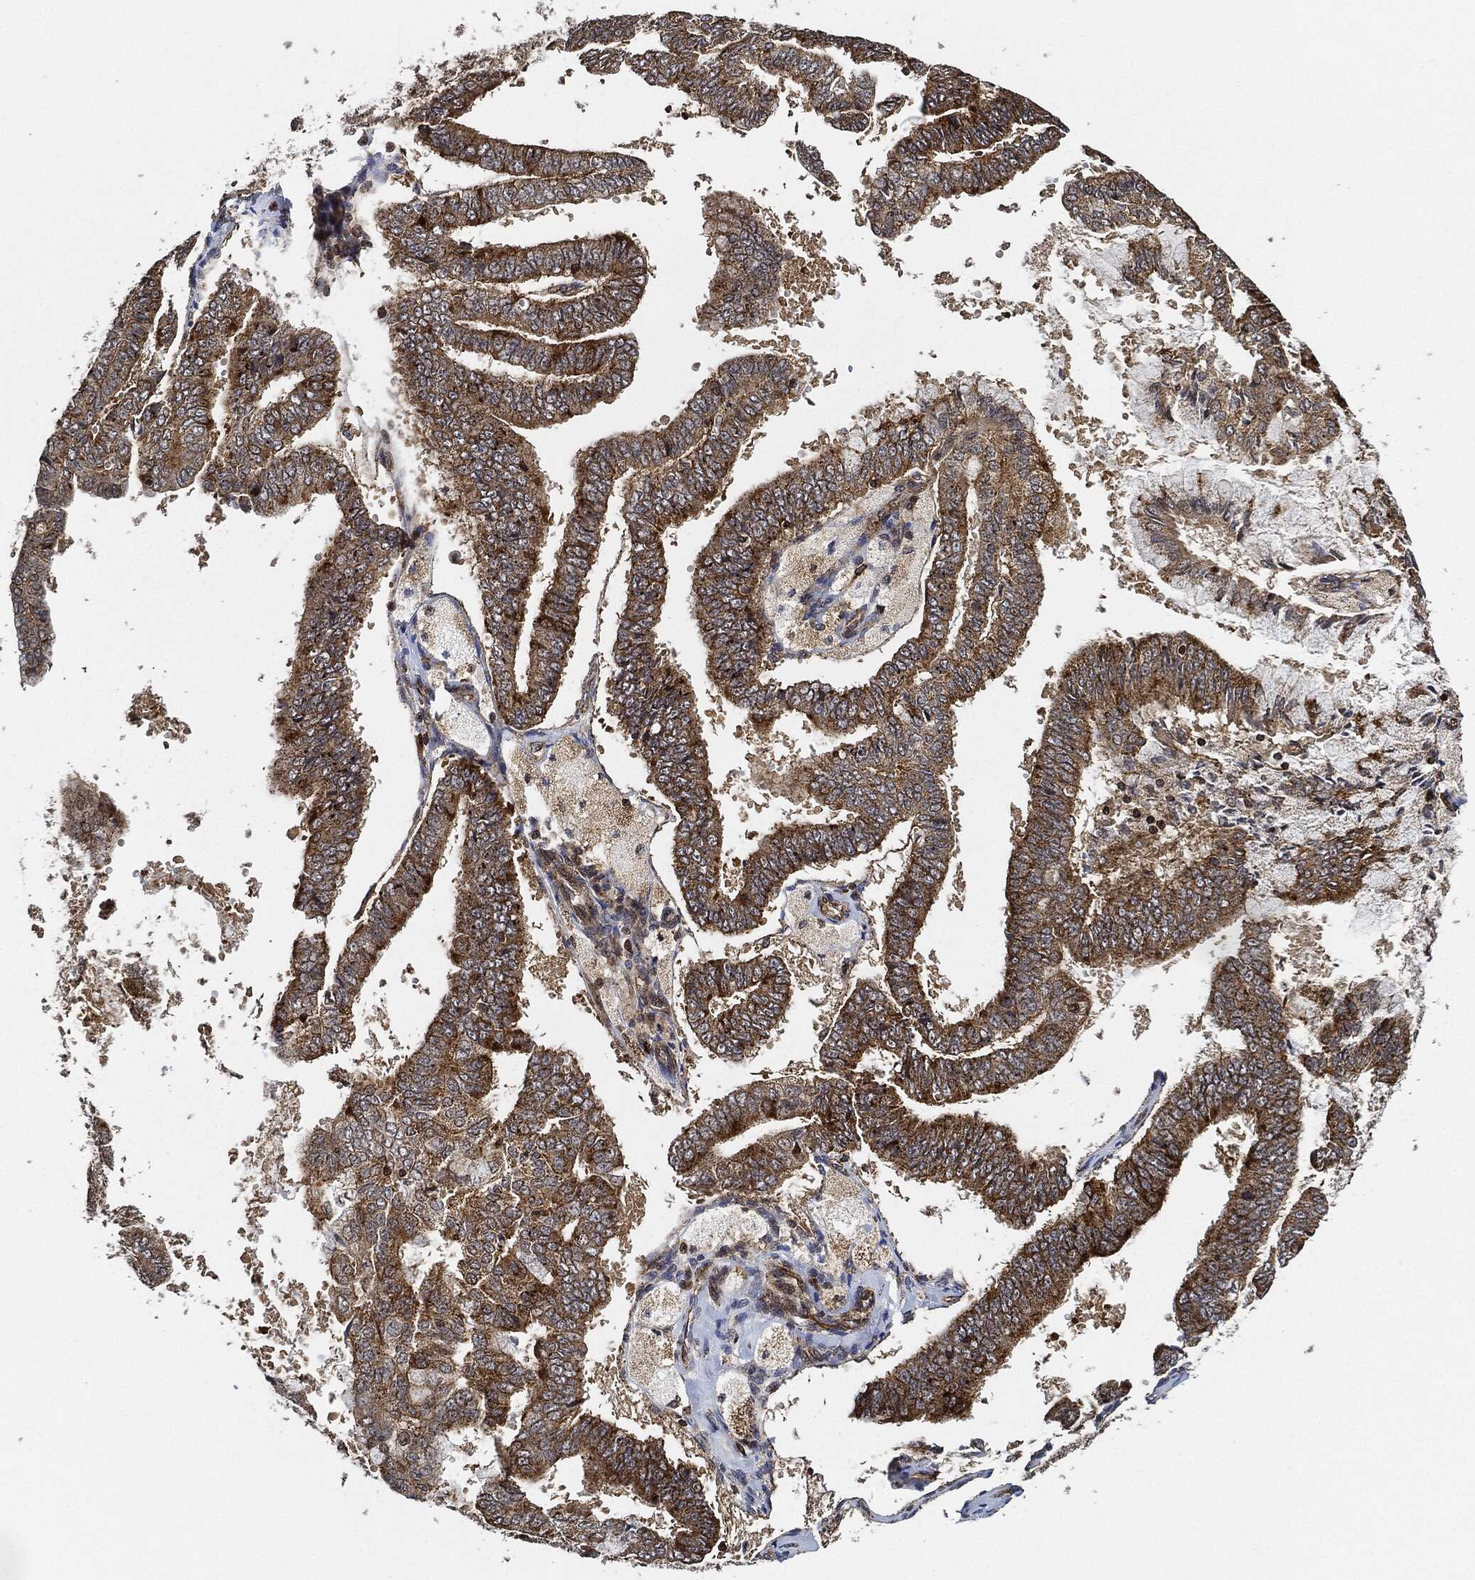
{"staining": {"intensity": "strong", "quantity": "25%-75%", "location": "cytoplasmic/membranous"}, "tissue": "endometrial cancer", "cell_type": "Tumor cells", "image_type": "cancer", "snomed": [{"axis": "morphology", "description": "Adenocarcinoma, NOS"}, {"axis": "topography", "description": "Endometrium"}], "caption": "Approximately 25%-75% of tumor cells in human adenocarcinoma (endometrial) display strong cytoplasmic/membranous protein positivity as visualized by brown immunohistochemical staining.", "gene": "MAP3K3", "patient": {"sex": "female", "age": 63}}